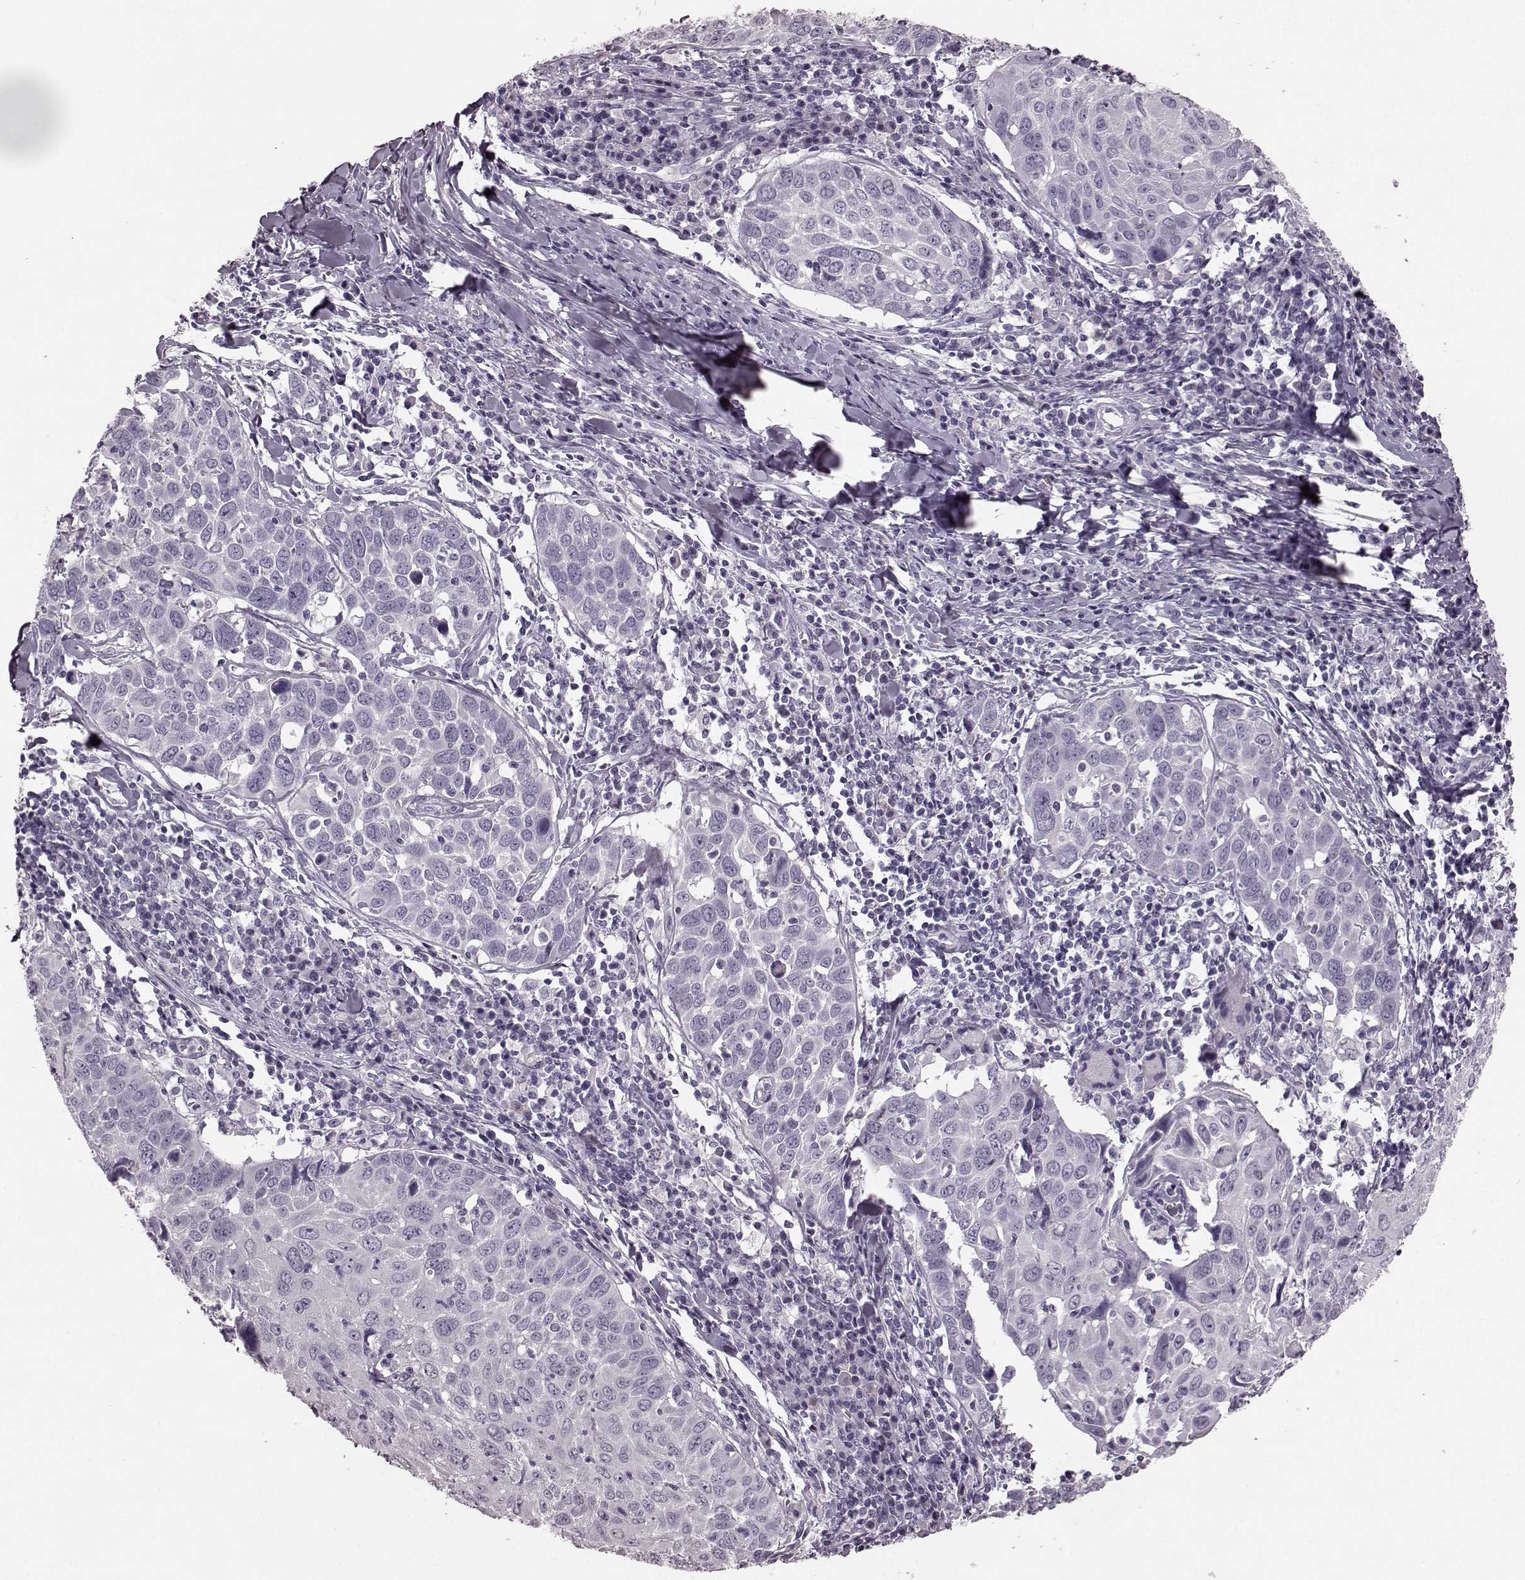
{"staining": {"intensity": "negative", "quantity": "none", "location": "none"}, "tissue": "lung cancer", "cell_type": "Tumor cells", "image_type": "cancer", "snomed": [{"axis": "morphology", "description": "Squamous cell carcinoma, NOS"}, {"axis": "topography", "description": "Lung"}], "caption": "Immunohistochemistry (IHC) micrograph of human lung squamous cell carcinoma stained for a protein (brown), which exhibits no positivity in tumor cells. (DAB (3,3'-diaminobenzidine) IHC, high magnification).", "gene": "TRPM1", "patient": {"sex": "male", "age": 57}}